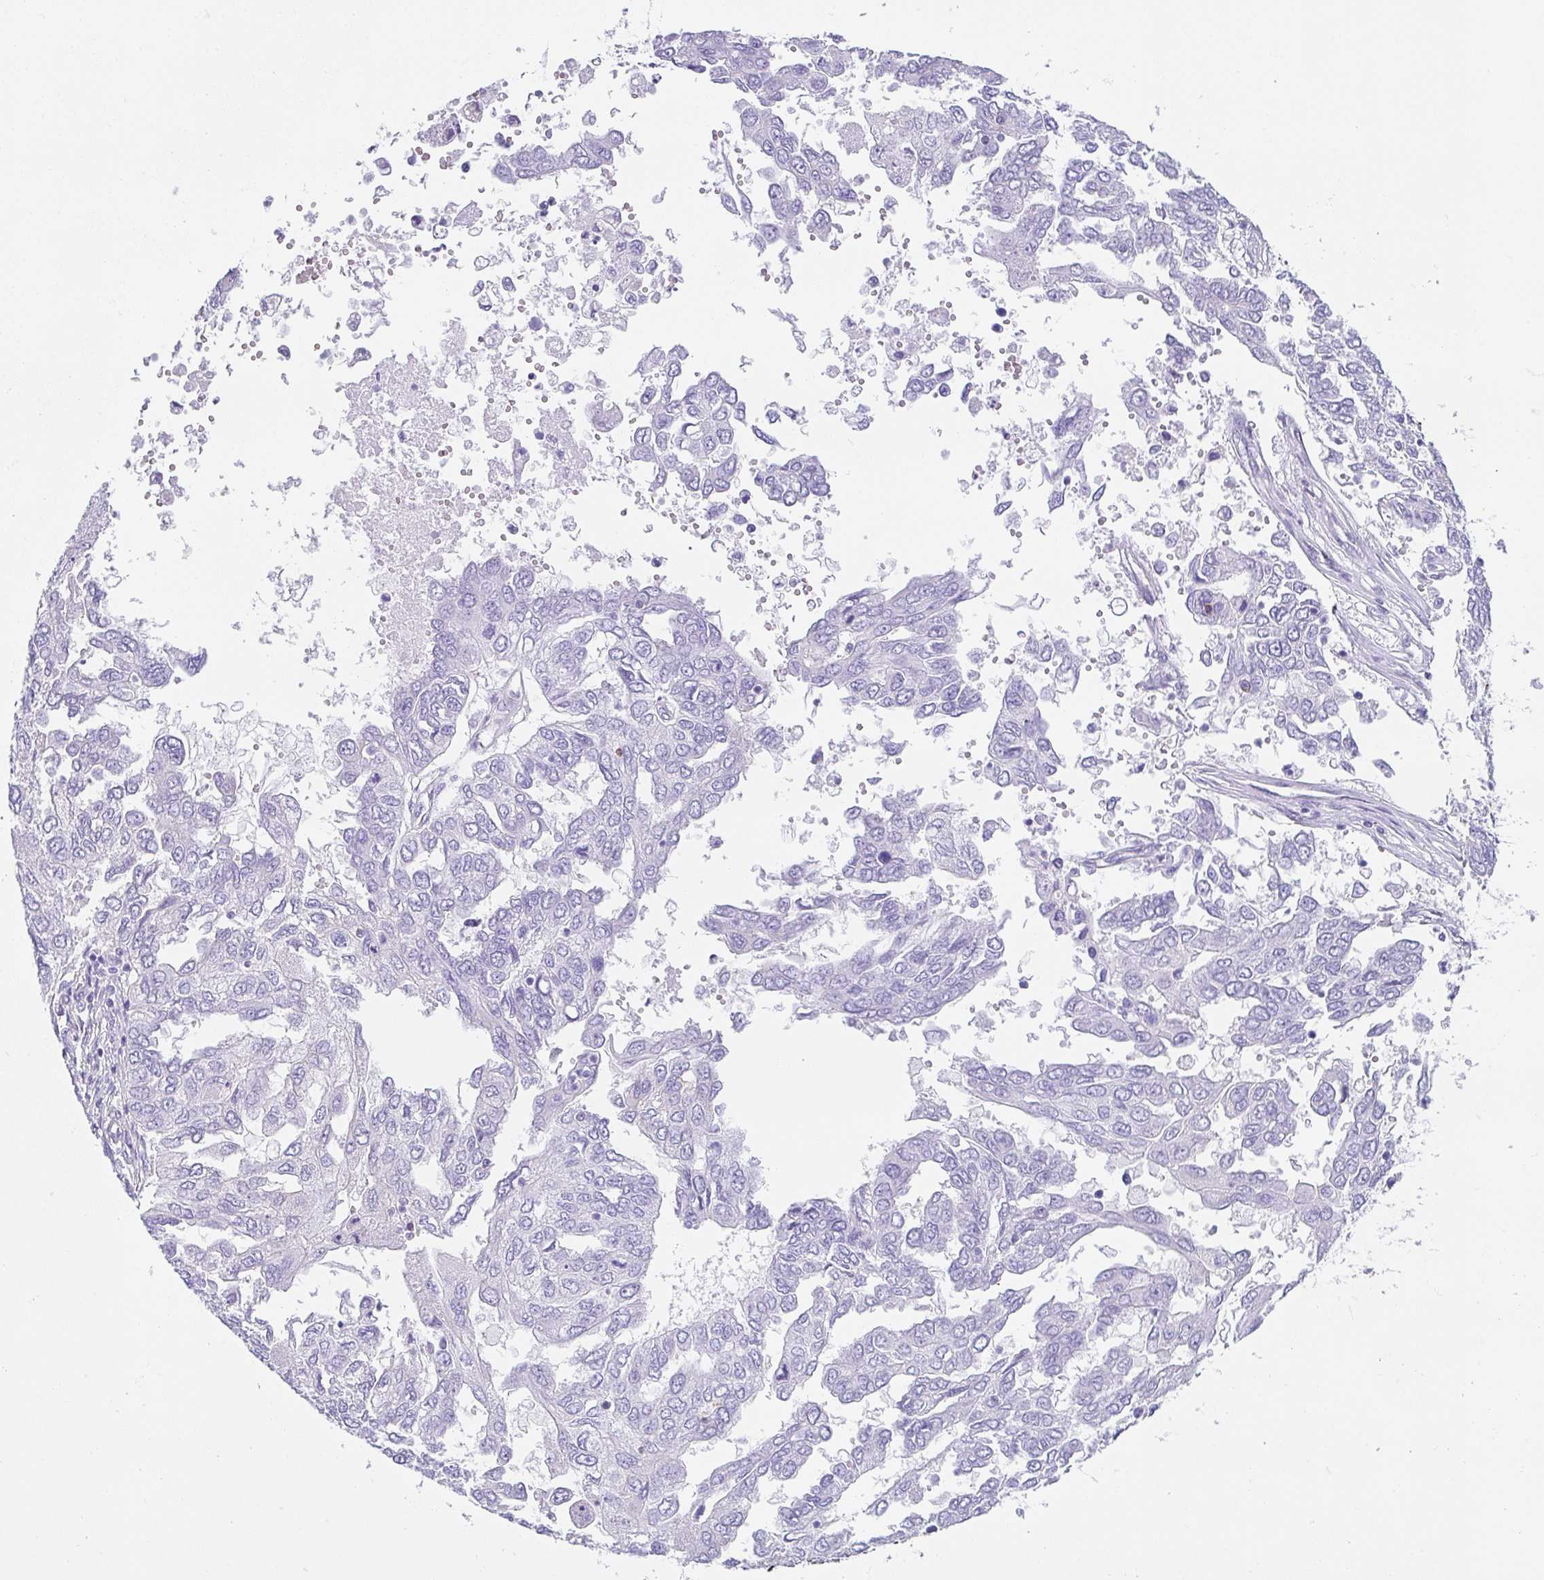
{"staining": {"intensity": "negative", "quantity": "none", "location": "none"}, "tissue": "ovarian cancer", "cell_type": "Tumor cells", "image_type": "cancer", "snomed": [{"axis": "morphology", "description": "Cystadenocarcinoma, serous, NOS"}, {"axis": "topography", "description": "Ovary"}], "caption": "Tumor cells are negative for brown protein staining in serous cystadenocarcinoma (ovarian). (Brightfield microscopy of DAB (3,3'-diaminobenzidine) immunohistochemistry at high magnification).", "gene": "DBN1", "patient": {"sex": "female", "age": 53}}